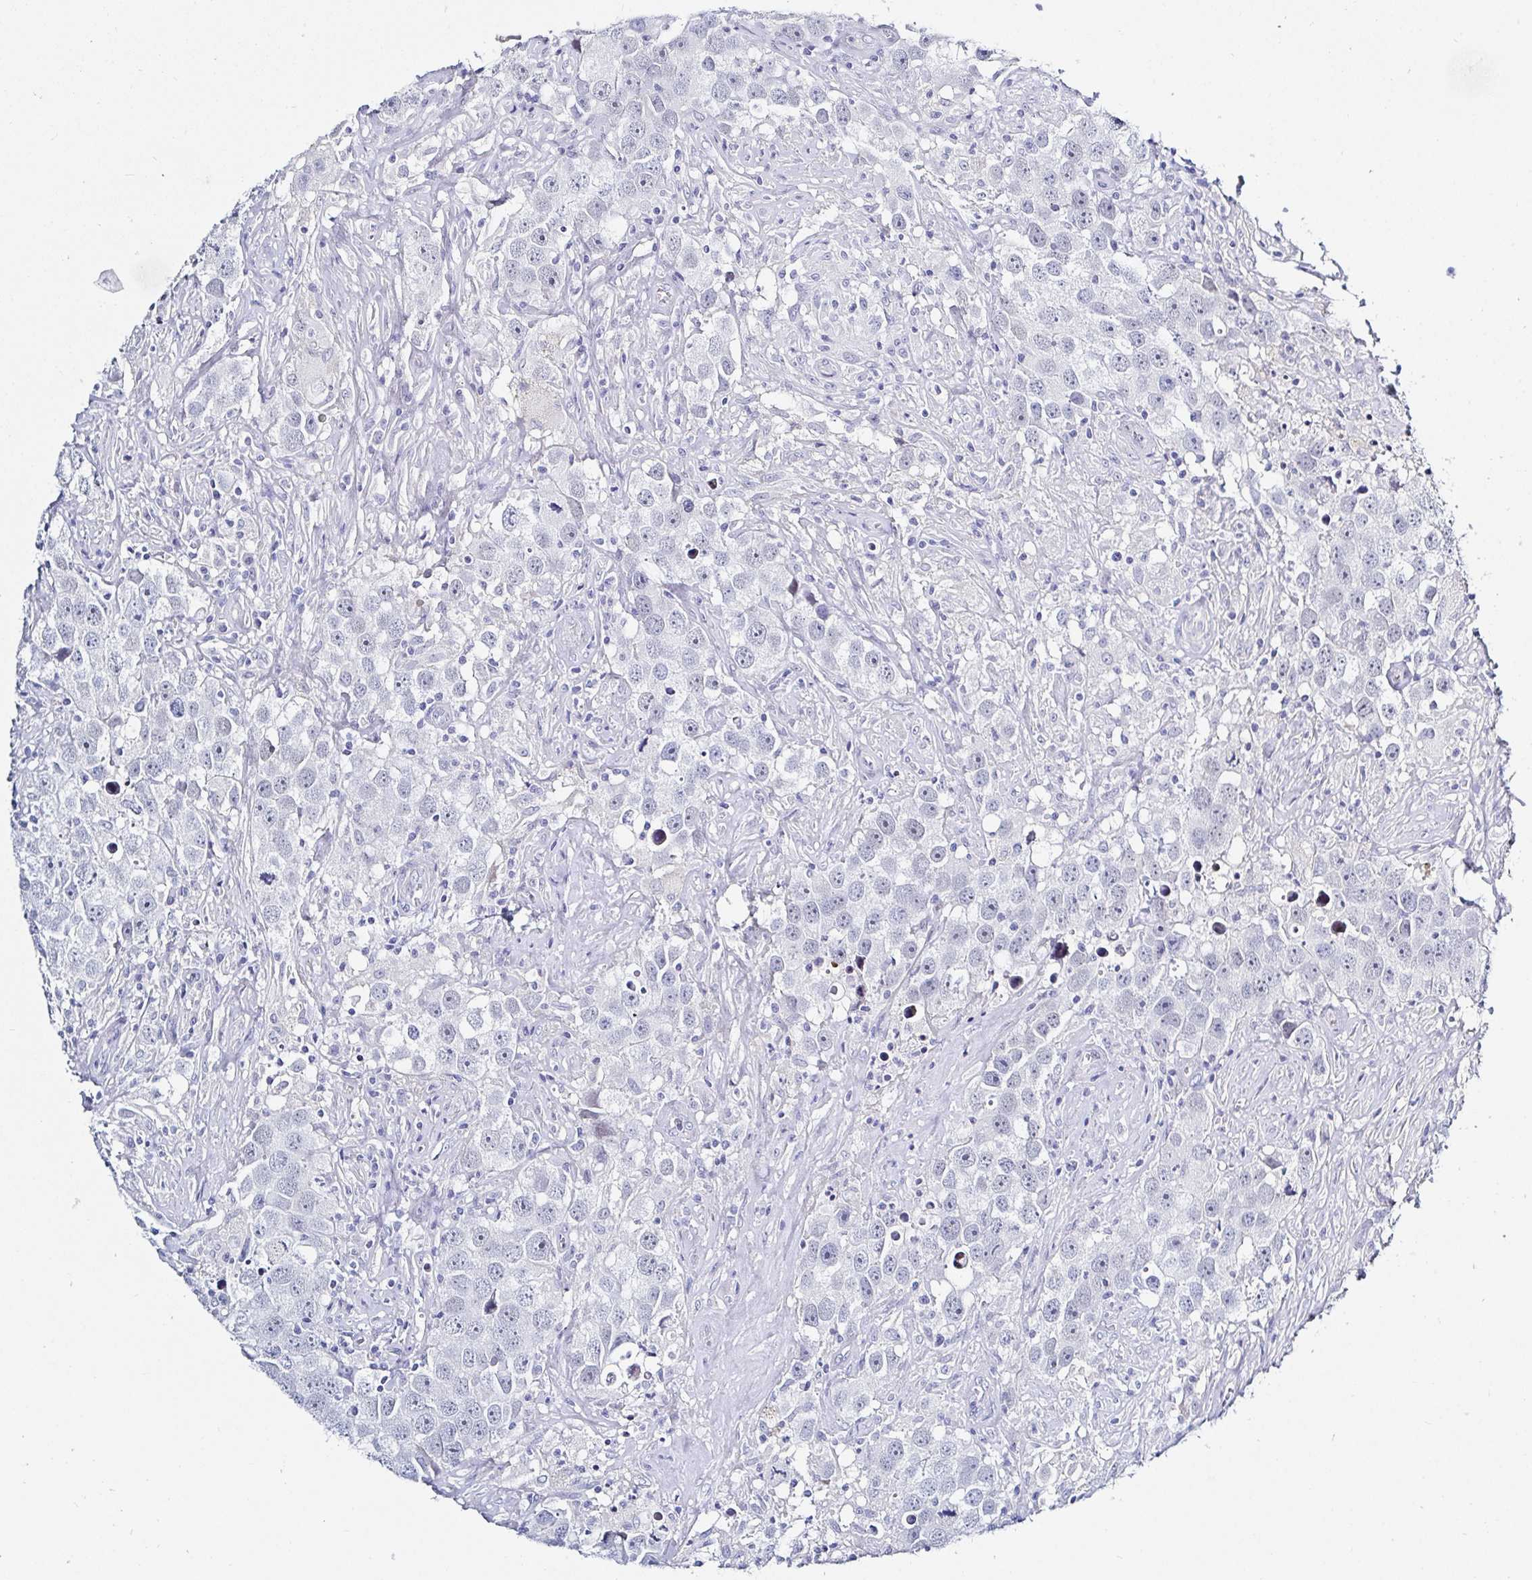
{"staining": {"intensity": "negative", "quantity": "none", "location": "none"}, "tissue": "testis cancer", "cell_type": "Tumor cells", "image_type": "cancer", "snomed": [{"axis": "morphology", "description": "Seminoma, NOS"}, {"axis": "topography", "description": "Testis"}], "caption": "DAB (3,3'-diaminobenzidine) immunohistochemical staining of testis cancer (seminoma) reveals no significant positivity in tumor cells.", "gene": "OR10K1", "patient": {"sex": "male", "age": 49}}